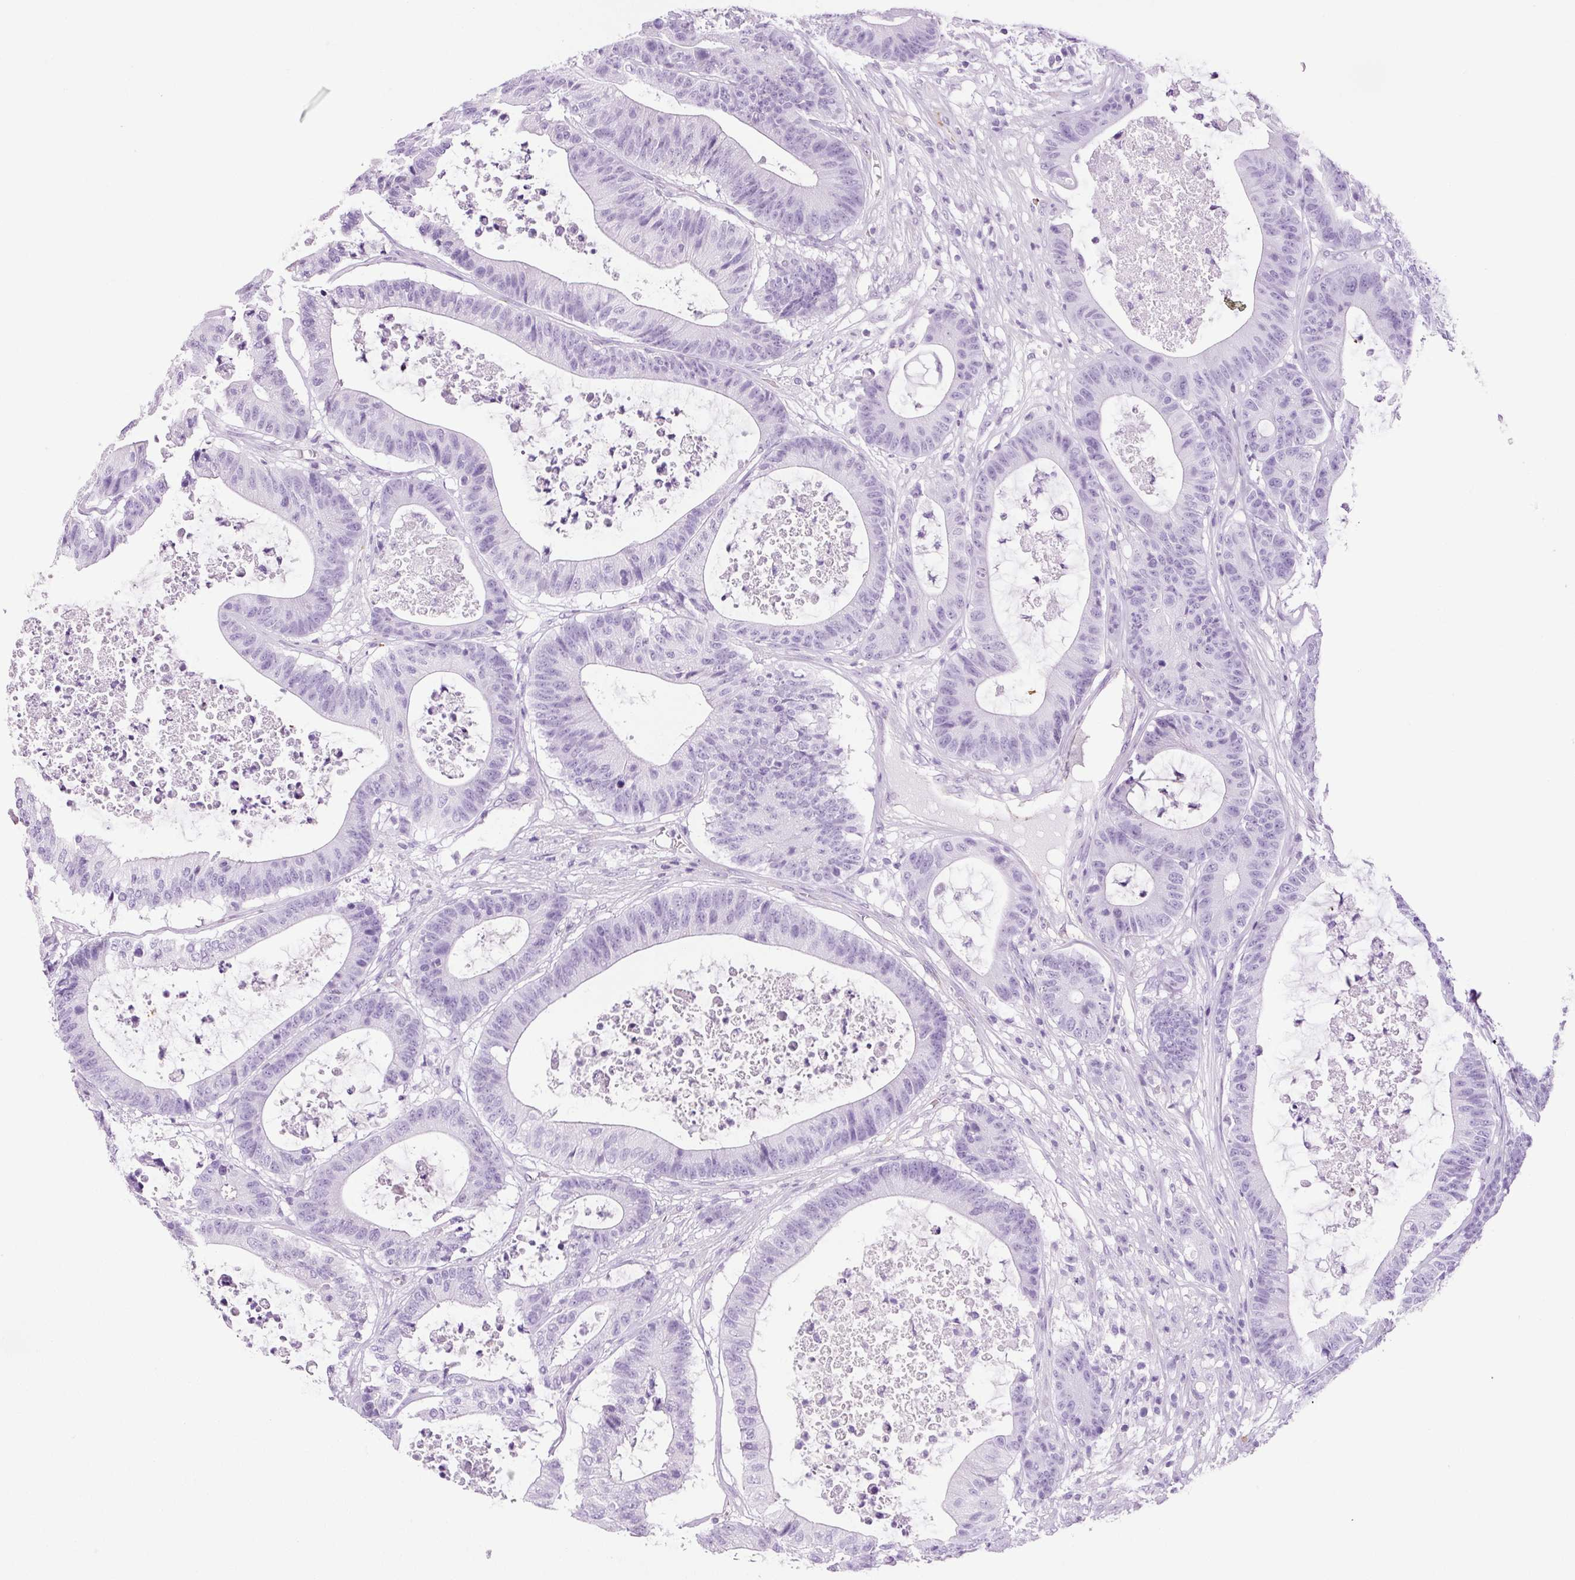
{"staining": {"intensity": "negative", "quantity": "none", "location": "none"}, "tissue": "colorectal cancer", "cell_type": "Tumor cells", "image_type": "cancer", "snomed": [{"axis": "morphology", "description": "Adenocarcinoma, NOS"}, {"axis": "topography", "description": "Colon"}], "caption": "Photomicrograph shows no protein positivity in tumor cells of colorectal cancer tissue.", "gene": "ADSS1", "patient": {"sex": "female", "age": 84}}